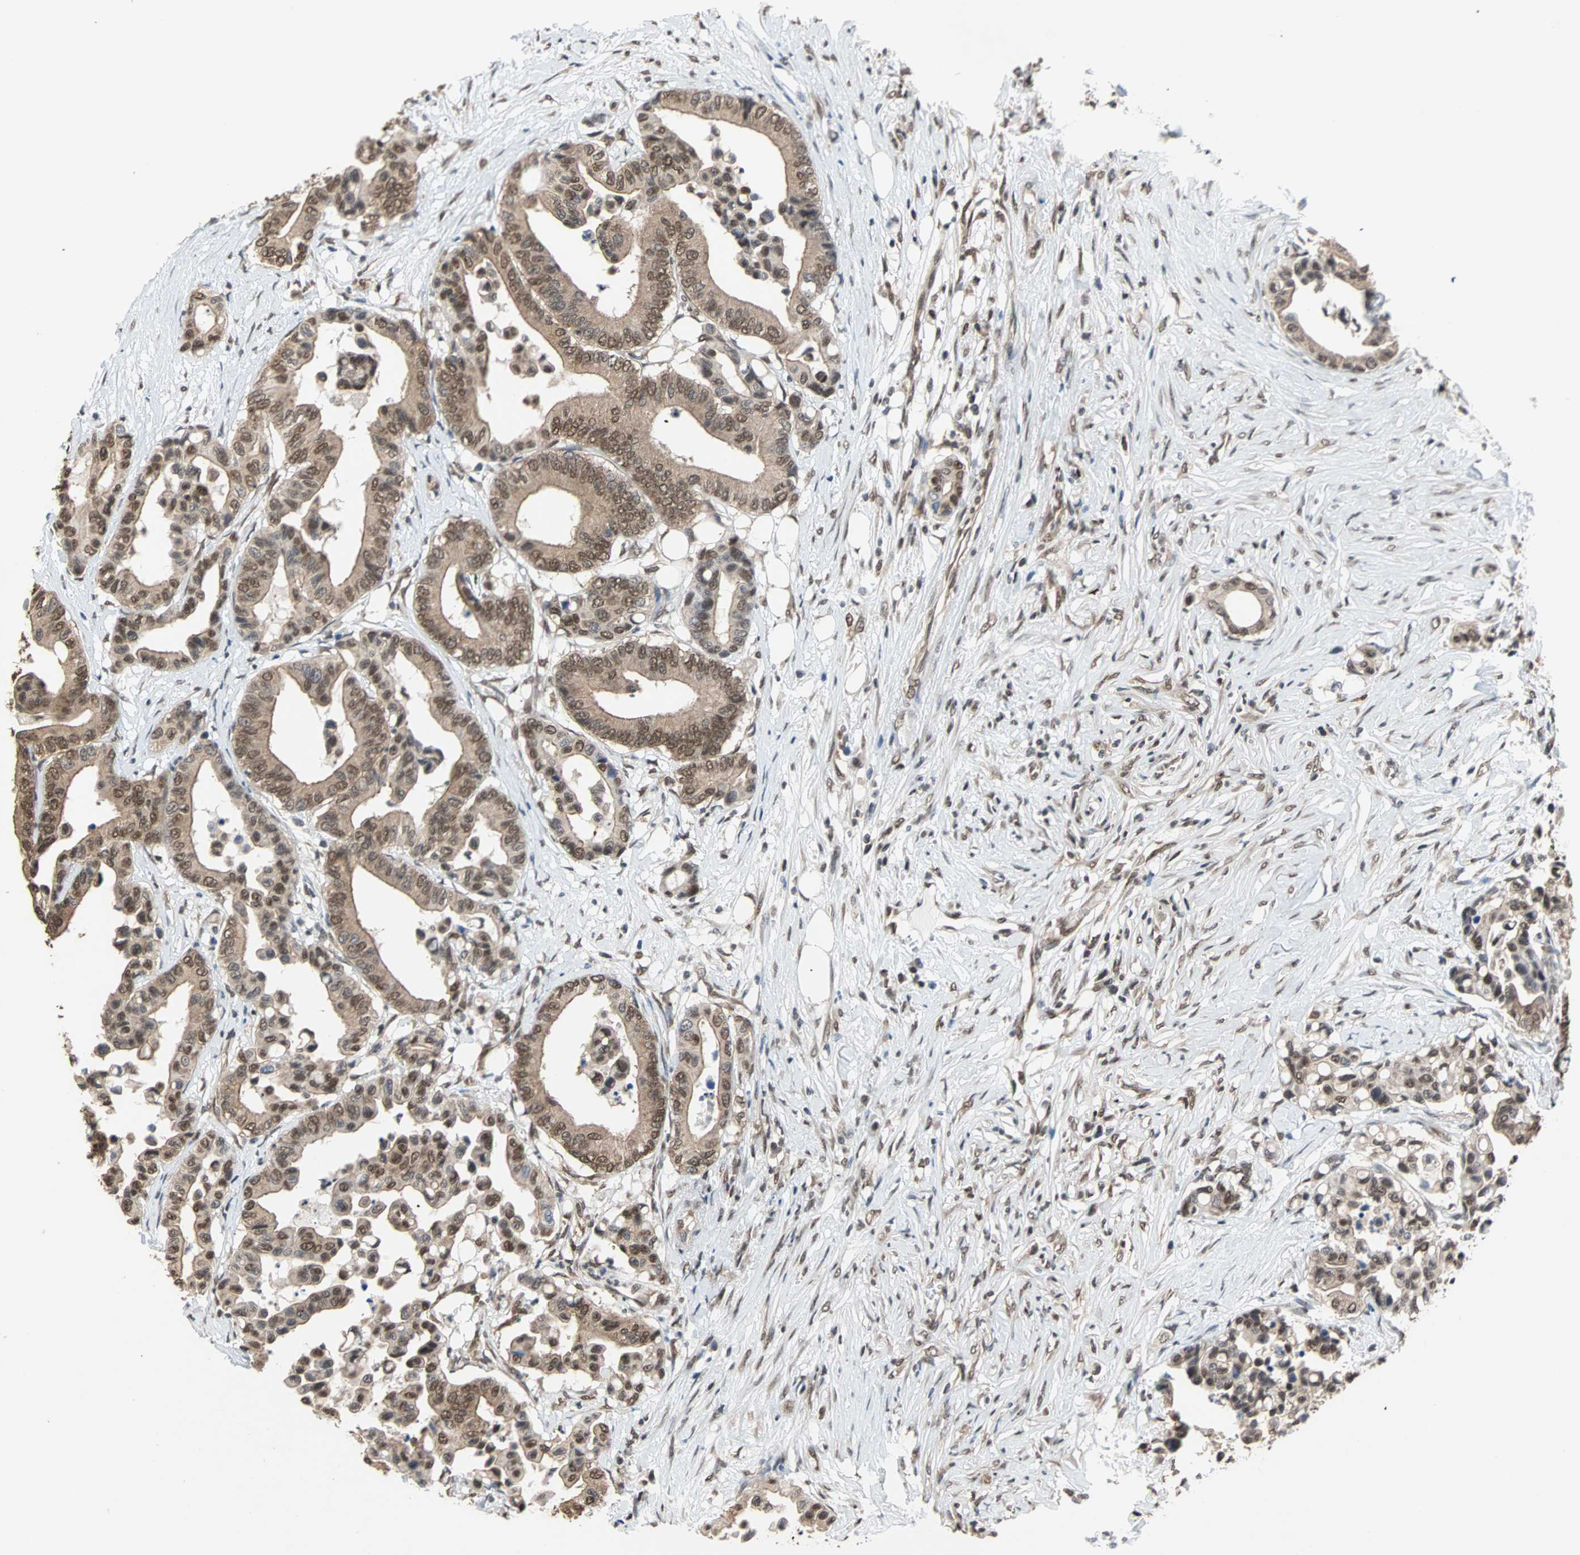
{"staining": {"intensity": "moderate", "quantity": ">75%", "location": "cytoplasmic/membranous,nuclear"}, "tissue": "colorectal cancer", "cell_type": "Tumor cells", "image_type": "cancer", "snomed": [{"axis": "morphology", "description": "Normal tissue, NOS"}, {"axis": "morphology", "description": "Adenocarcinoma, NOS"}, {"axis": "topography", "description": "Colon"}], "caption": "This histopathology image reveals colorectal cancer stained with immunohistochemistry to label a protein in brown. The cytoplasmic/membranous and nuclear of tumor cells show moderate positivity for the protein. Nuclei are counter-stained blue.", "gene": "DAZAP1", "patient": {"sex": "male", "age": 82}}